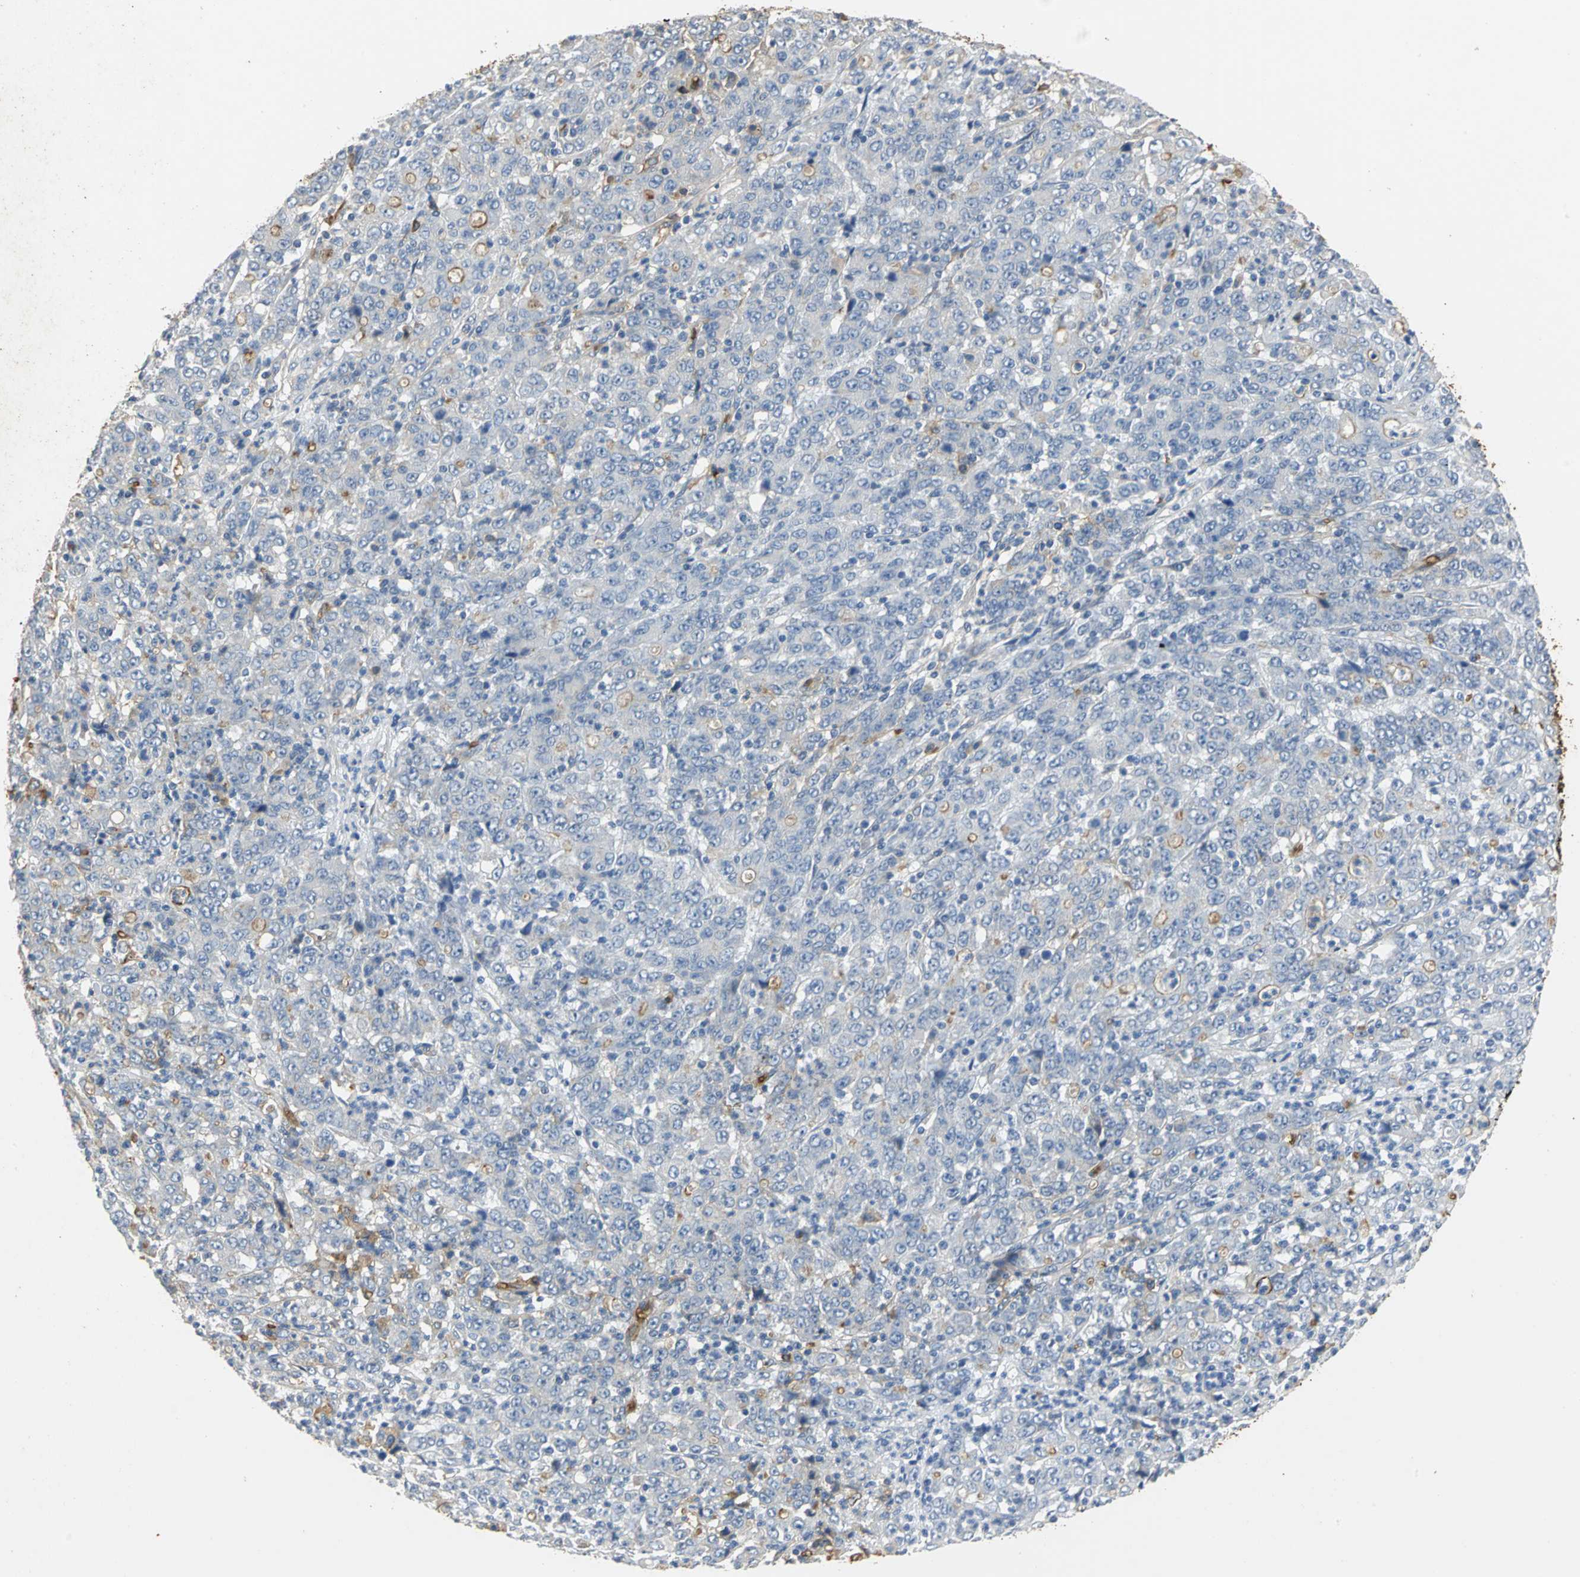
{"staining": {"intensity": "weak", "quantity": "25%-75%", "location": "cytoplasmic/membranous"}, "tissue": "stomach cancer", "cell_type": "Tumor cells", "image_type": "cancer", "snomed": [{"axis": "morphology", "description": "Adenocarcinoma, NOS"}, {"axis": "topography", "description": "Stomach, lower"}], "caption": "A high-resolution image shows immunohistochemistry staining of stomach cancer, which exhibits weak cytoplasmic/membranous staining in approximately 25%-75% of tumor cells.", "gene": "TREM1", "patient": {"sex": "female", "age": 71}}